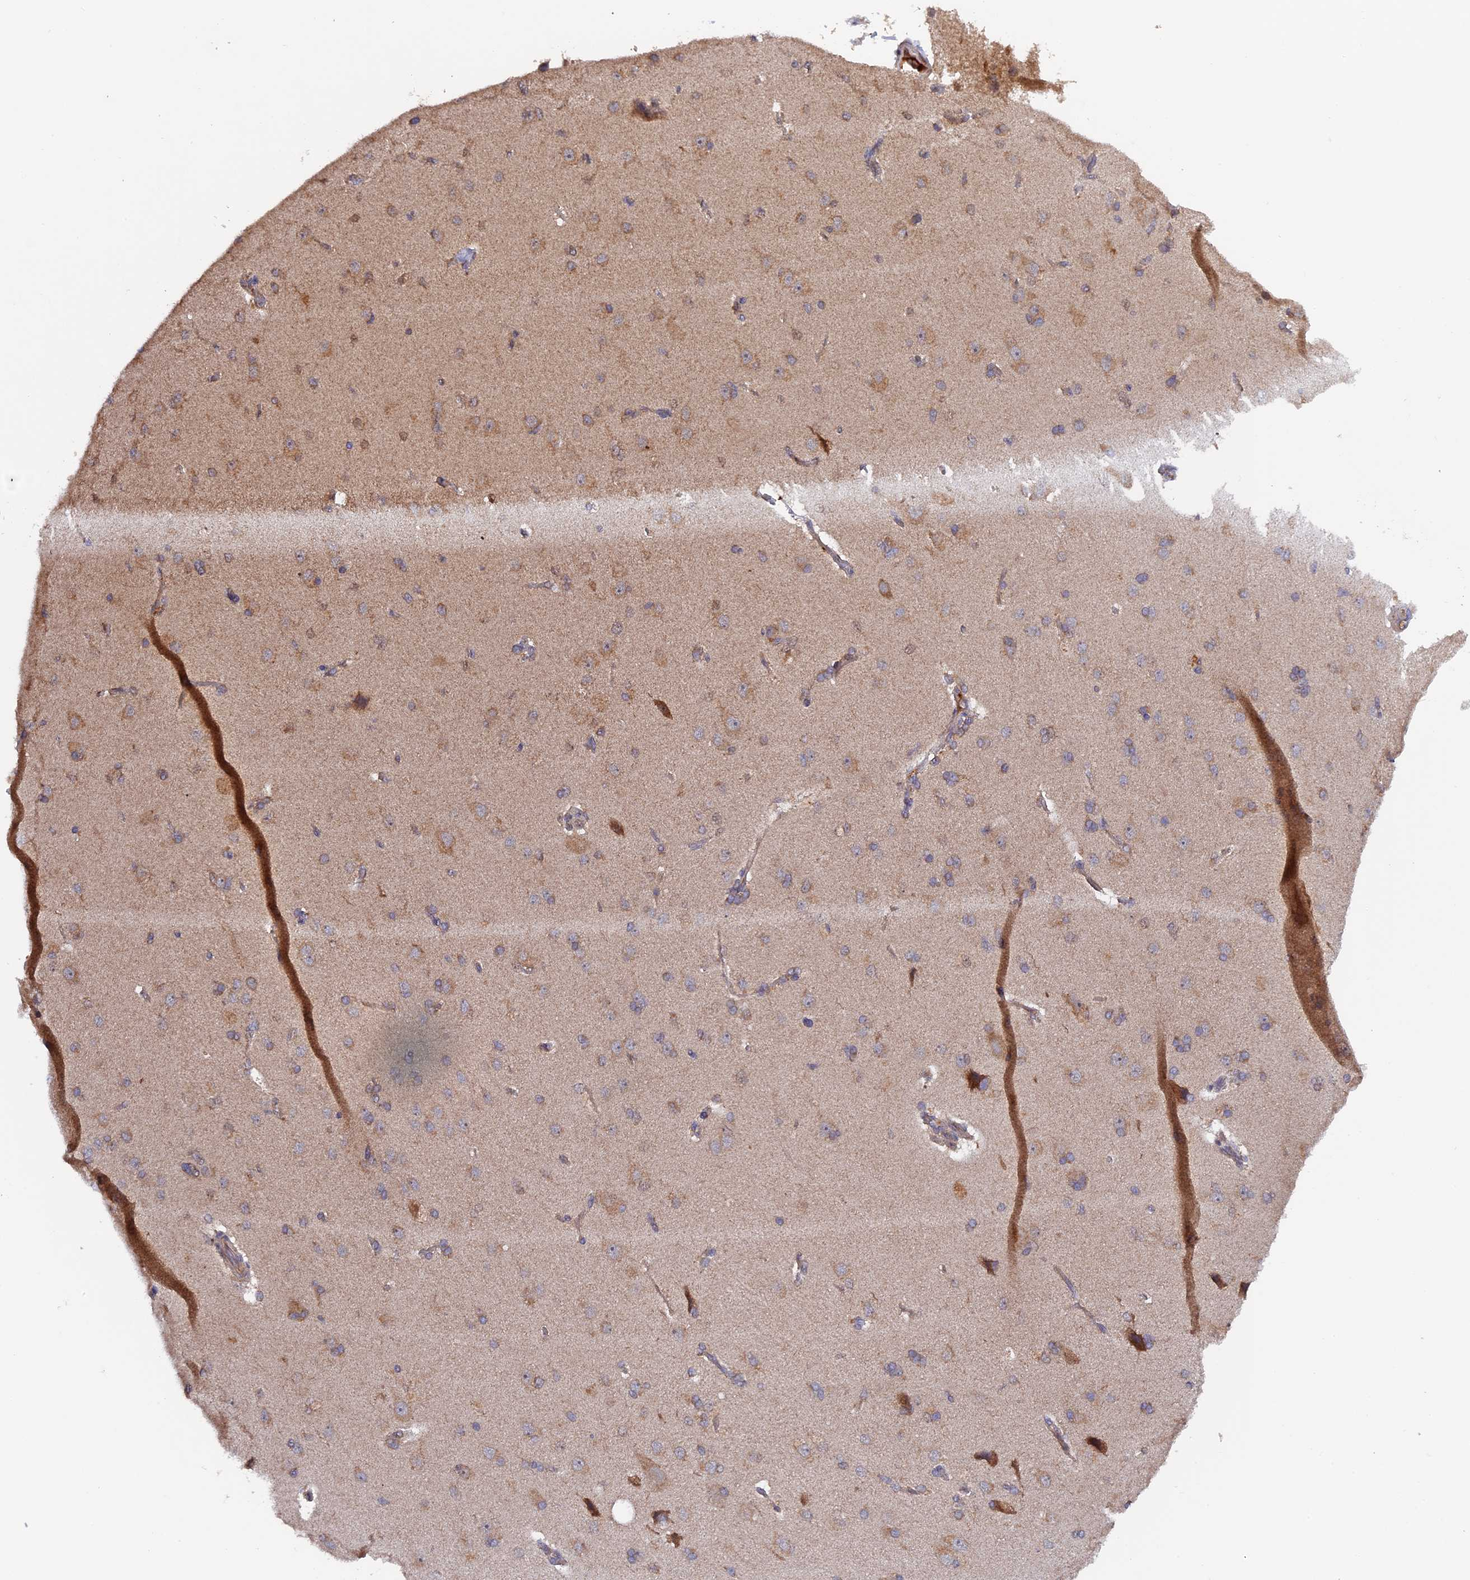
{"staining": {"intensity": "moderate", "quantity": "25%-75%", "location": "cytoplasmic/membranous"}, "tissue": "cerebral cortex", "cell_type": "Endothelial cells", "image_type": "normal", "snomed": [{"axis": "morphology", "description": "Normal tissue, NOS"}, {"axis": "topography", "description": "Cerebral cortex"}], "caption": "This photomicrograph demonstrates benign cerebral cortex stained with IHC to label a protein in brown. The cytoplasmic/membranous of endothelial cells show moderate positivity for the protein. Nuclei are counter-stained blue.", "gene": "RAB15", "patient": {"sex": "male", "age": 62}}